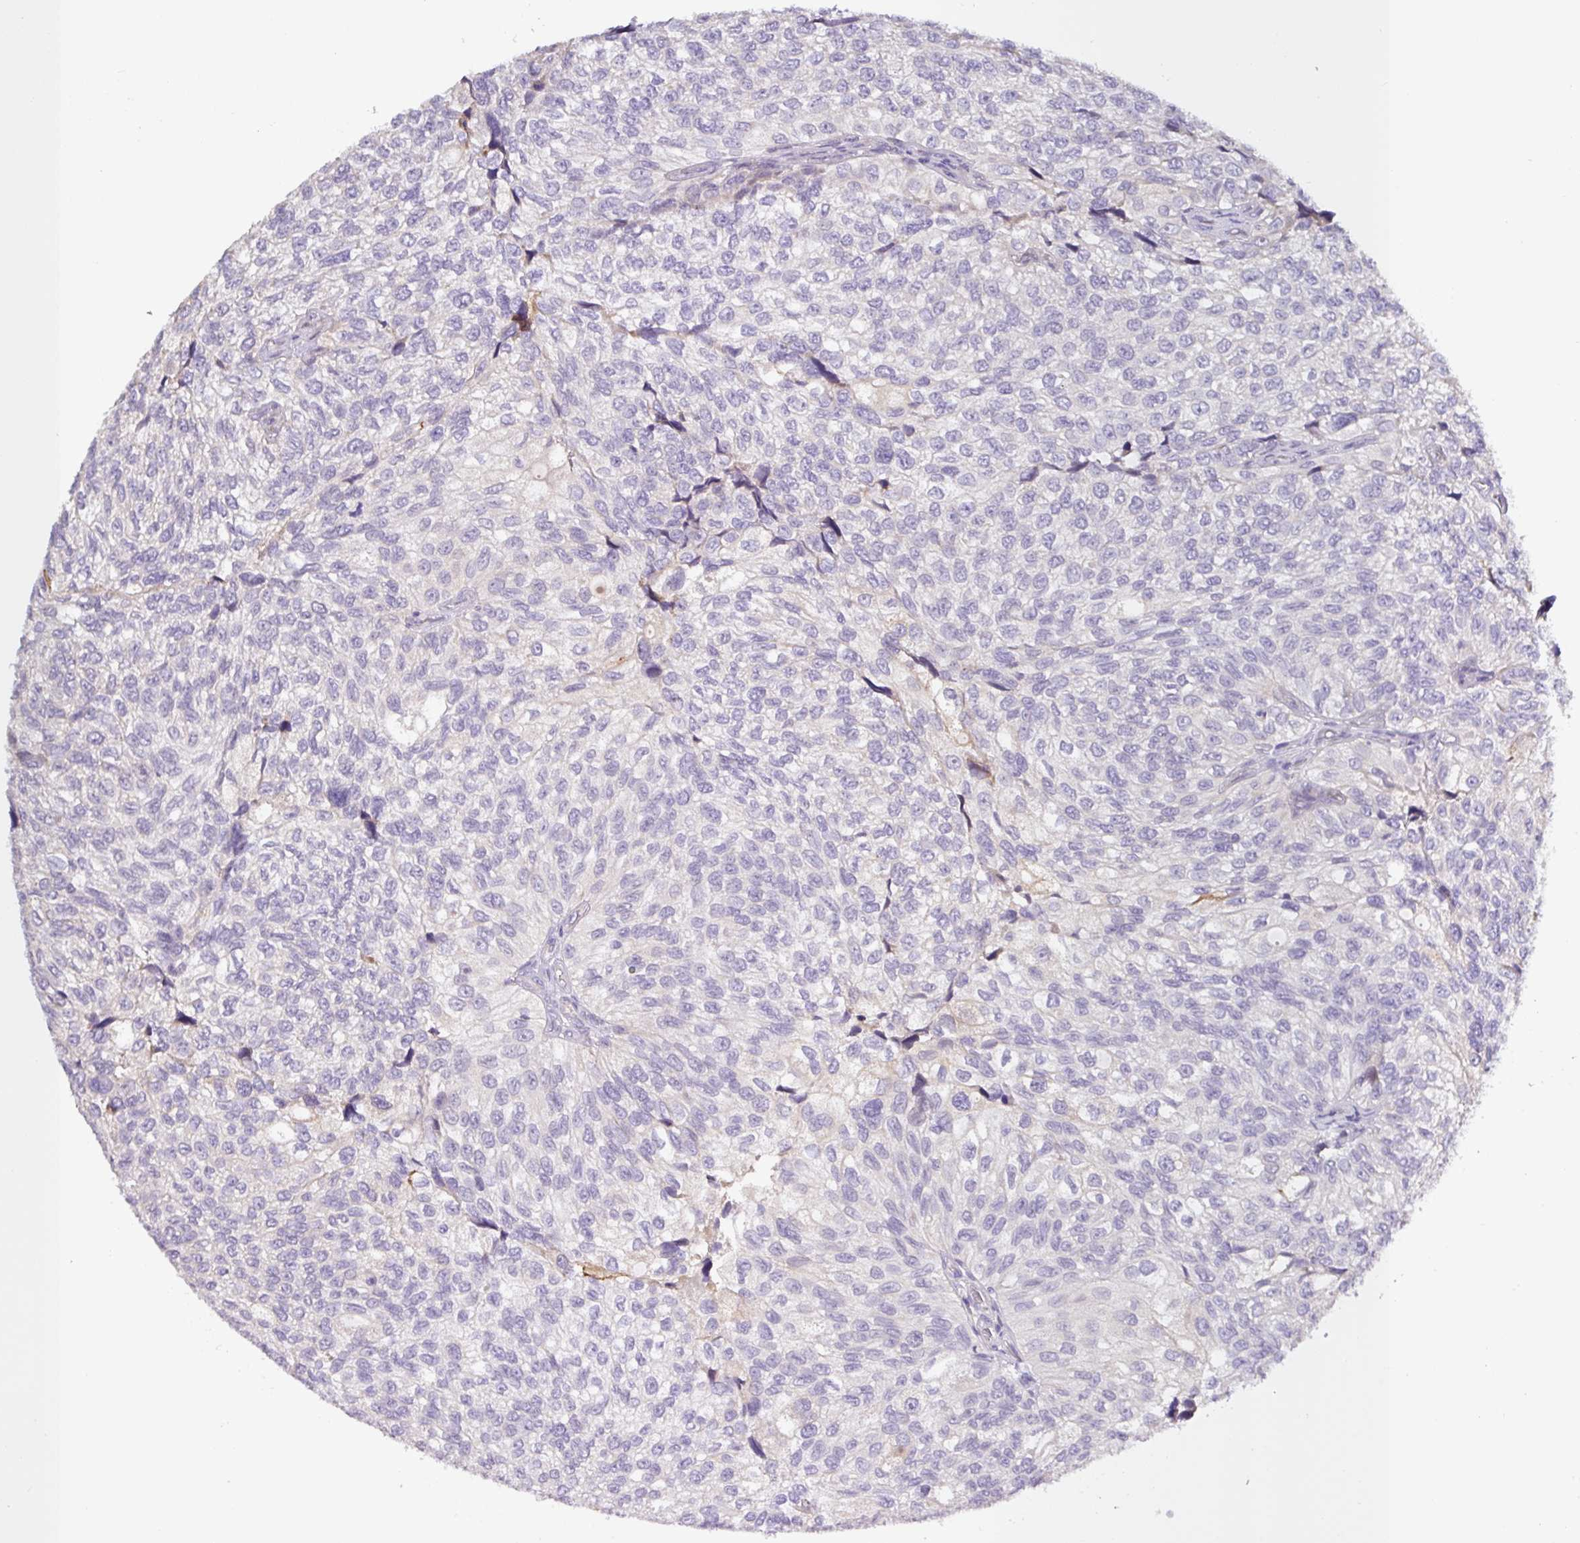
{"staining": {"intensity": "negative", "quantity": "none", "location": "none"}, "tissue": "urothelial cancer", "cell_type": "Tumor cells", "image_type": "cancer", "snomed": [{"axis": "morphology", "description": "Urothelial carcinoma, NOS"}, {"axis": "topography", "description": "Urinary bladder"}], "caption": "Image shows no protein staining in tumor cells of transitional cell carcinoma tissue.", "gene": "SFTPB", "patient": {"sex": "male", "age": 87}}